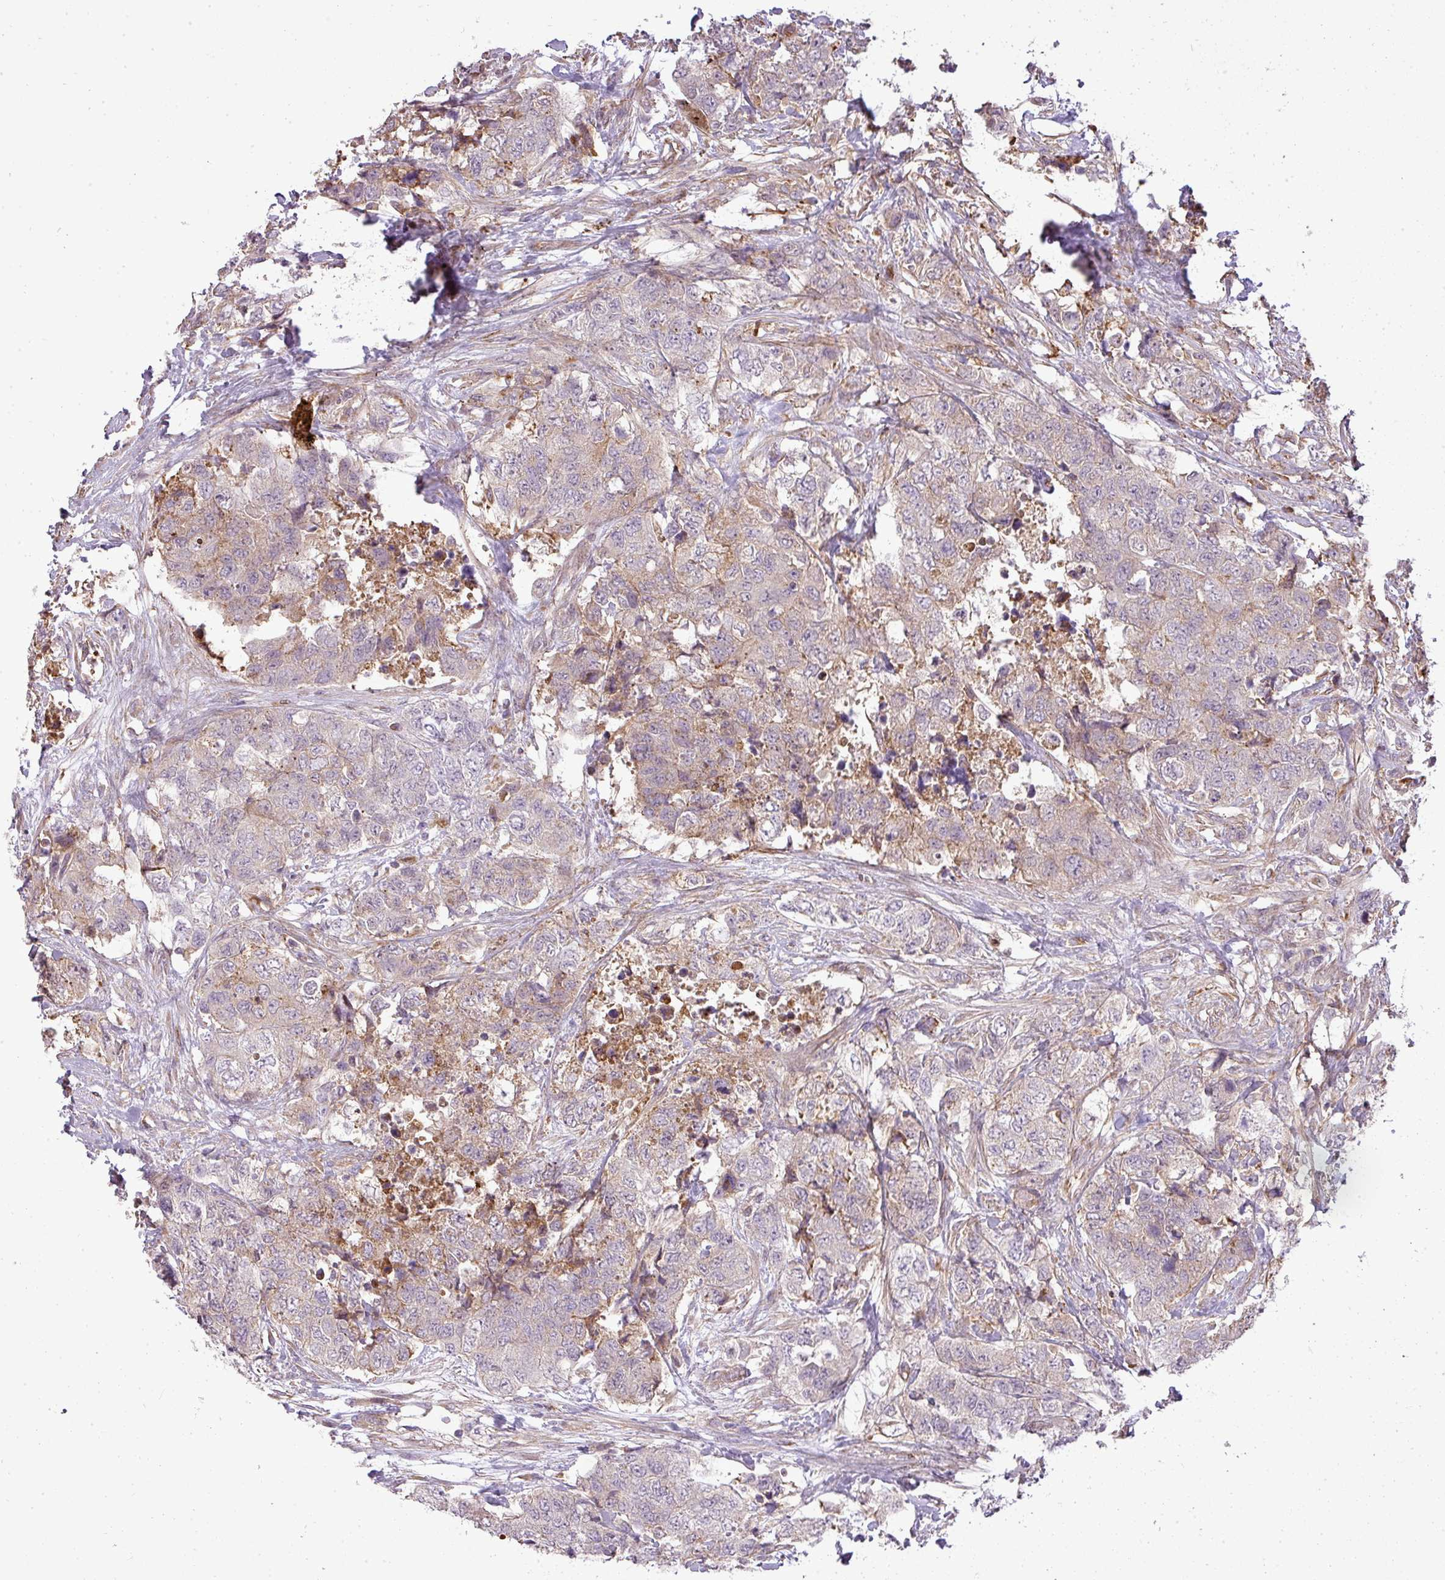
{"staining": {"intensity": "weak", "quantity": ">75%", "location": "nuclear"}, "tissue": "urothelial cancer", "cell_type": "Tumor cells", "image_type": "cancer", "snomed": [{"axis": "morphology", "description": "Urothelial carcinoma, High grade"}, {"axis": "topography", "description": "Urinary bladder"}], "caption": "Immunohistochemical staining of urothelial cancer demonstrates low levels of weak nuclear protein expression in about >75% of tumor cells.", "gene": "PDRG1", "patient": {"sex": "female", "age": 78}}